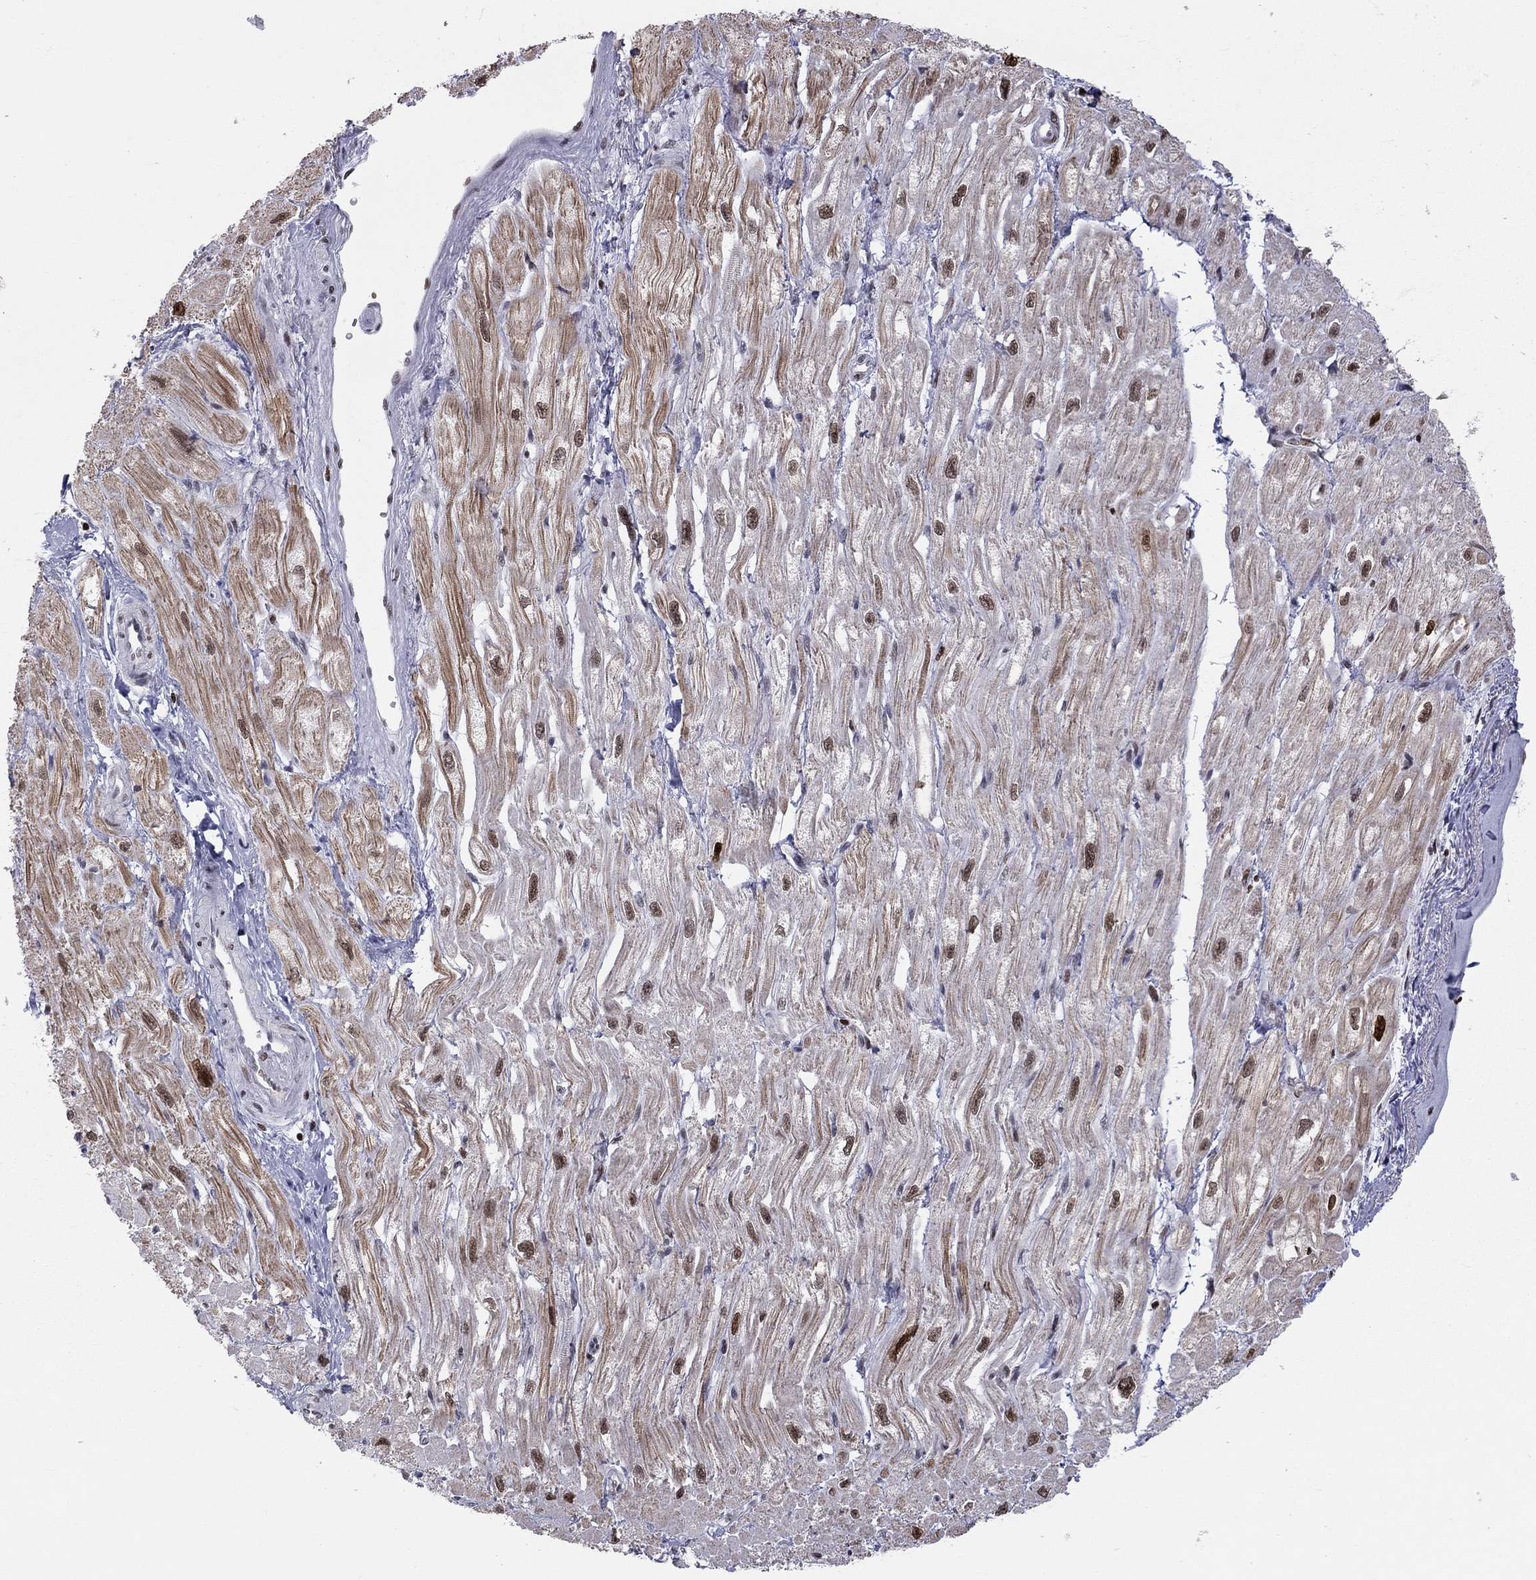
{"staining": {"intensity": "moderate", "quantity": "<25%", "location": "nuclear"}, "tissue": "heart muscle", "cell_type": "Cardiomyocytes", "image_type": "normal", "snomed": [{"axis": "morphology", "description": "Normal tissue, NOS"}, {"axis": "topography", "description": "Heart"}], "caption": "Protein staining of normal heart muscle displays moderate nuclear staining in about <25% of cardiomyocytes.", "gene": "H2AX", "patient": {"sex": "male", "age": 66}}